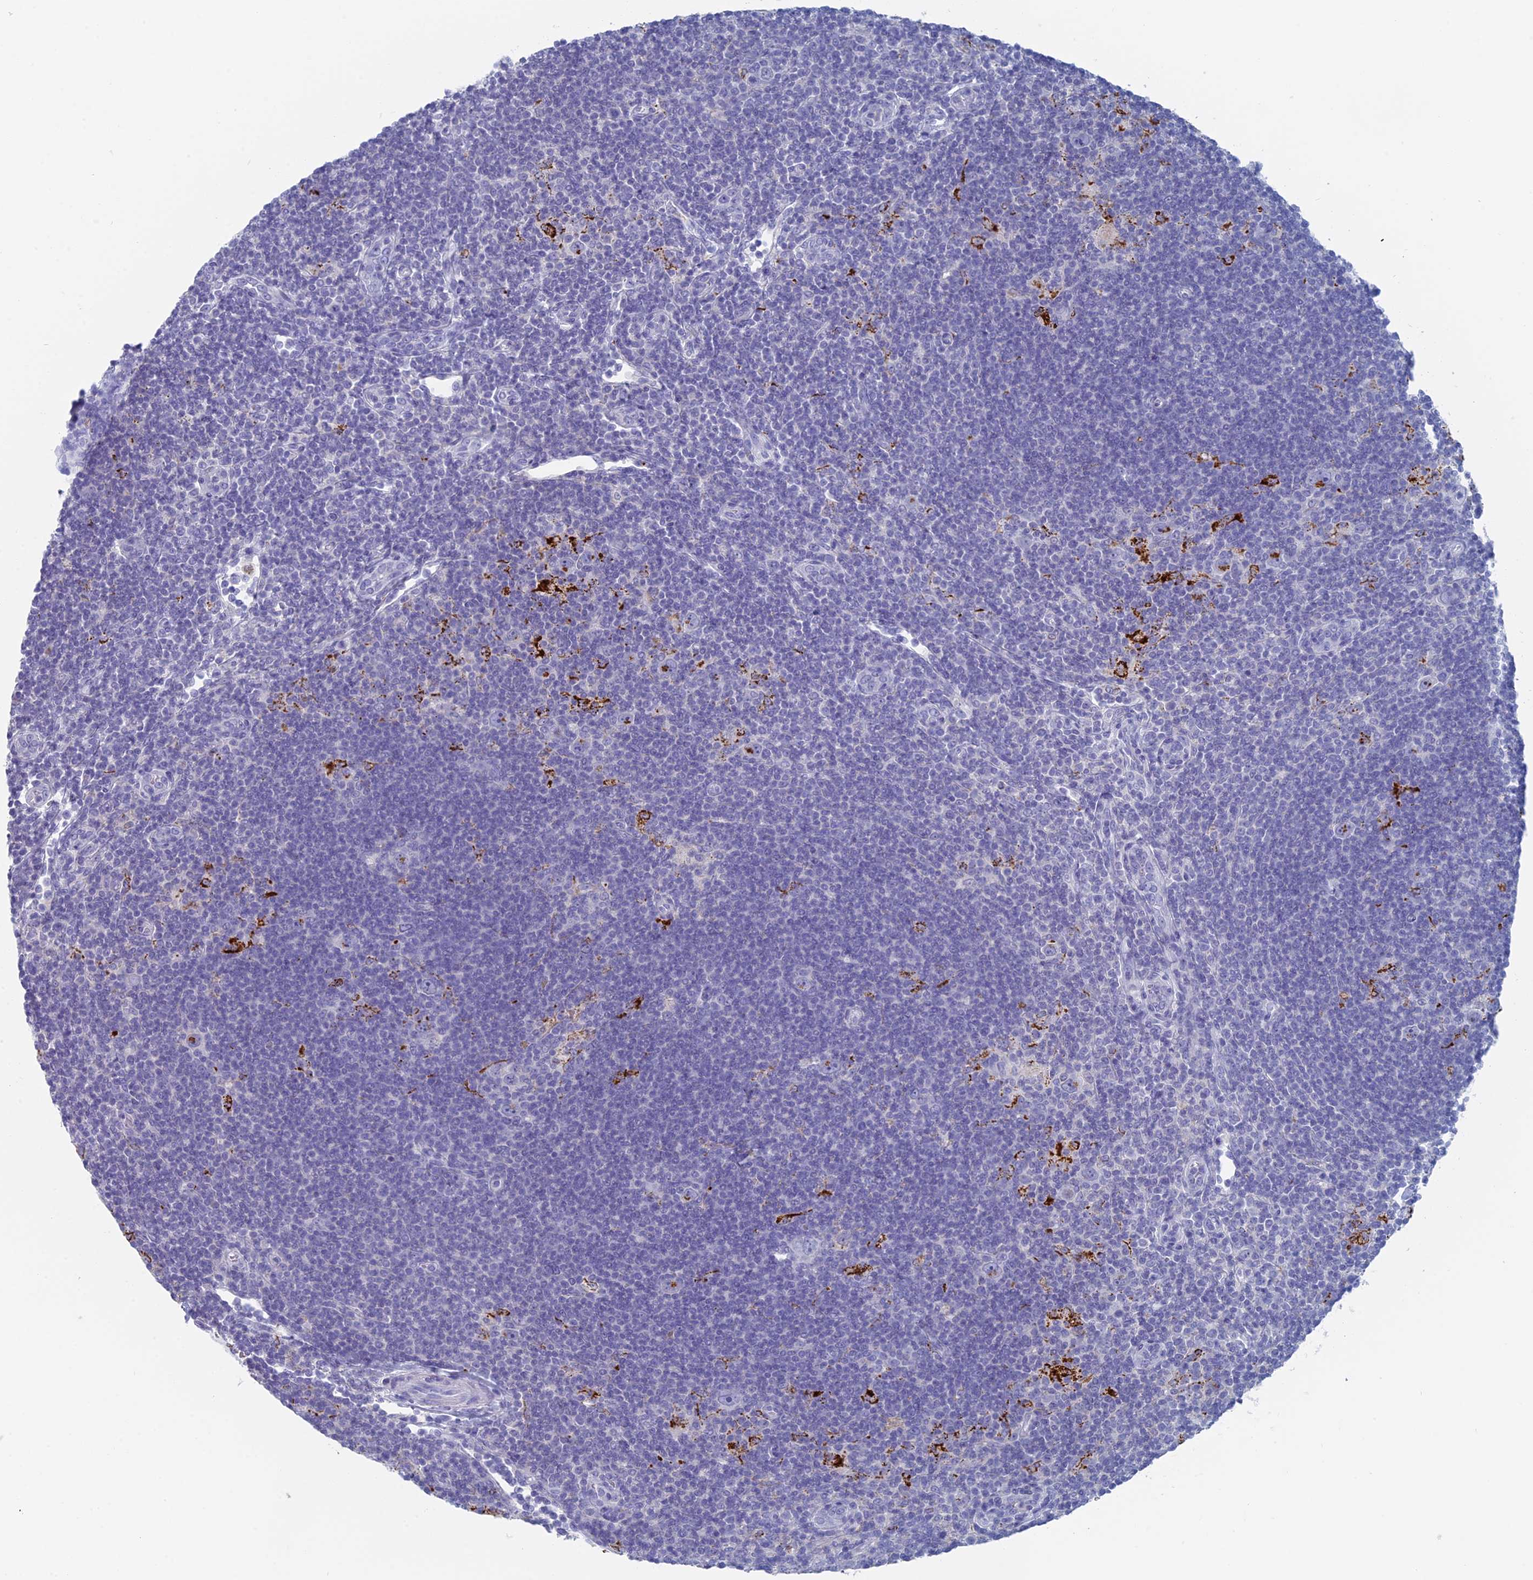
{"staining": {"intensity": "negative", "quantity": "none", "location": "none"}, "tissue": "lymphoma", "cell_type": "Tumor cells", "image_type": "cancer", "snomed": [{"axis": "morphology", "description": "Hodgkin's disease, NOS"}, {"axis": "topography", "description": "Lymph node"}], "caption": "An image of lymphoma stained for a protein reveals no brown staining in tumor cells.", "gene": "ALMS1", "patient": {"sex": "female", "age": 57}}